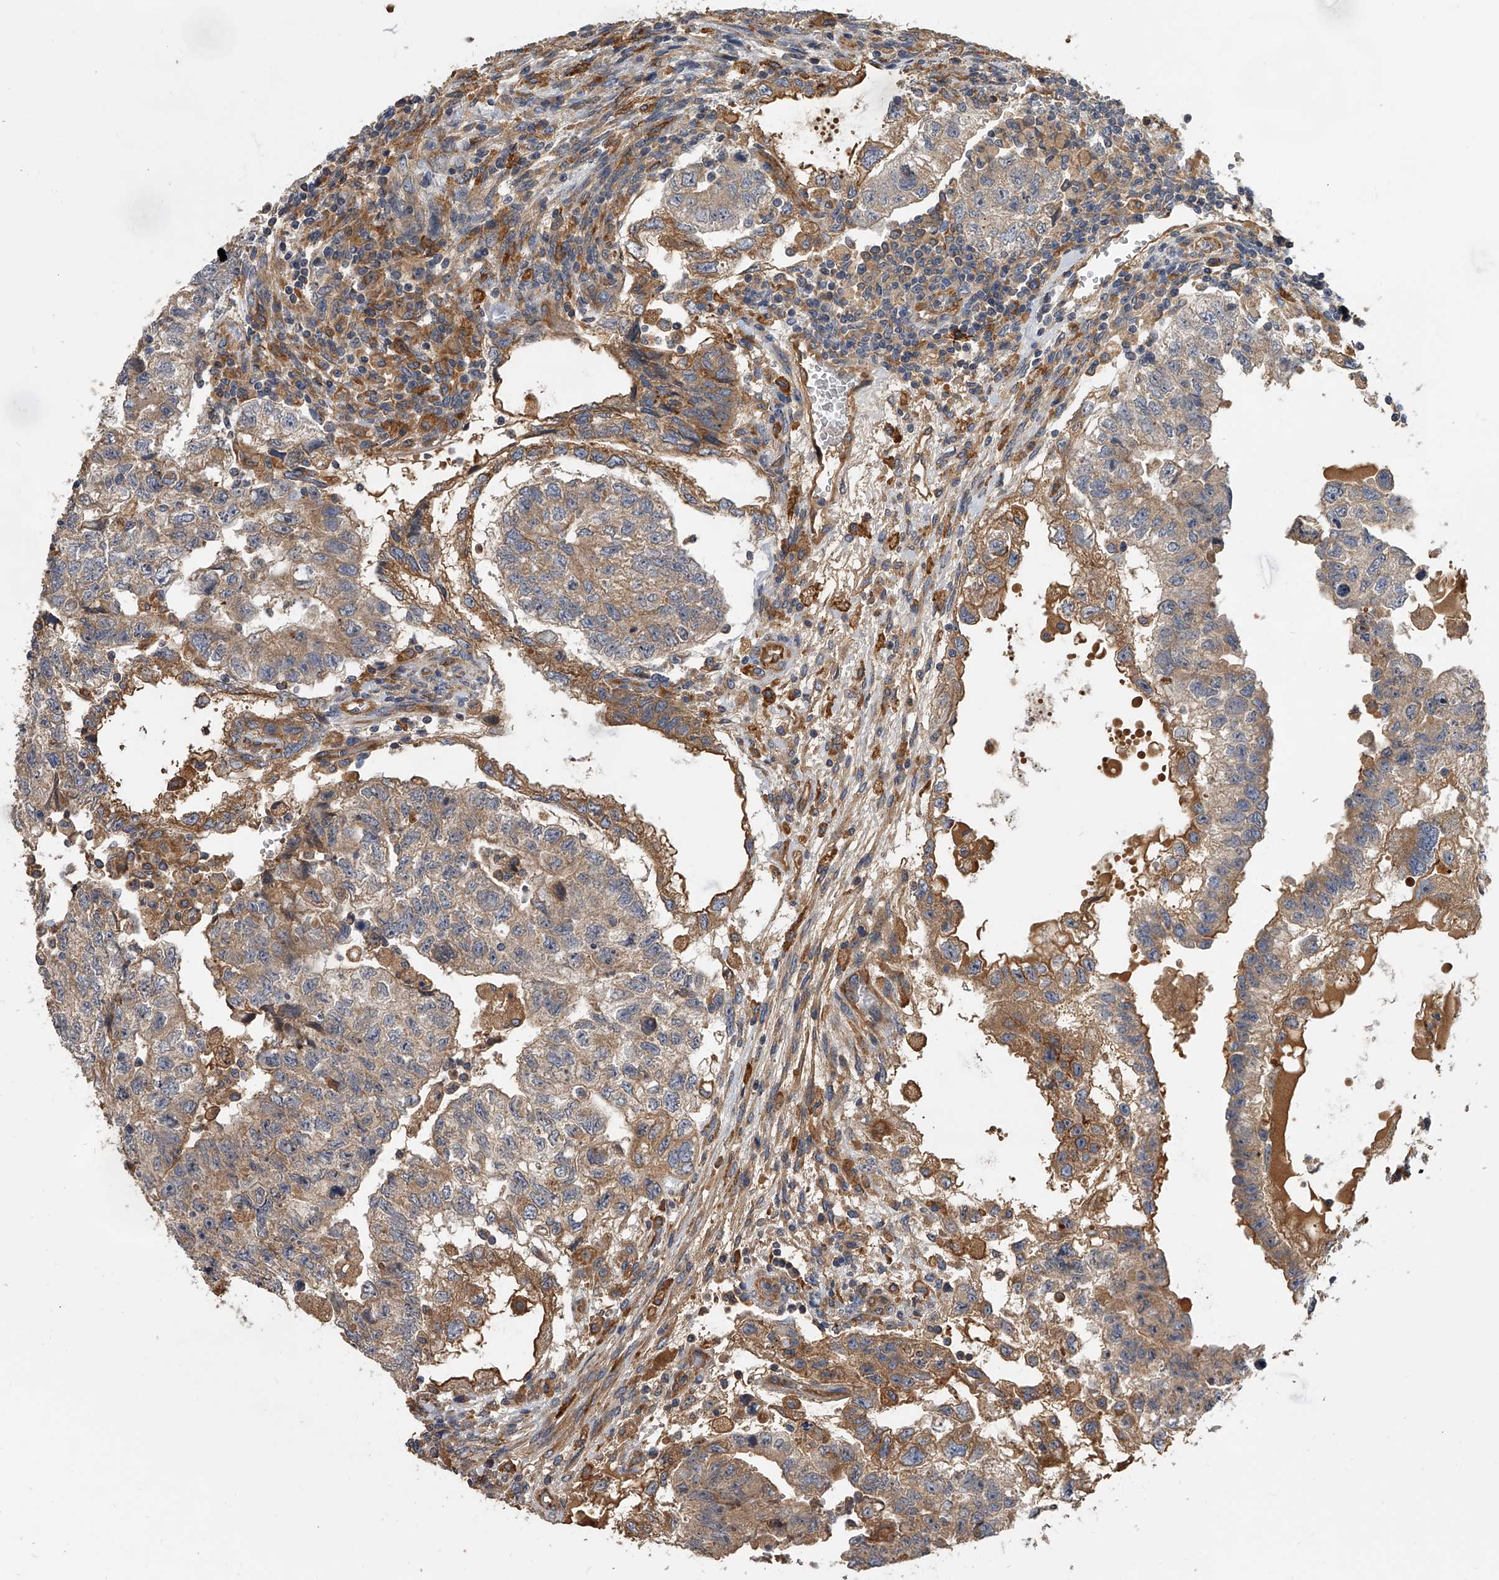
{"staining": {"intensity": "moderate", "quantity": "<25%", "location": "cytoplasmic/membranous"}, "tissue": "testis cancer", "cell_type": "Tumor cells", "image_type": "cancer", "snomed": [{"axis": "morphology", "description": "Carcinoma, Embryonal, NOS"}, {"axis": "topography", "description": "Testis"}], "caption": "This is a photomicrograph of immunohistochemistry staining of testis embryonal carcinoma, which shows moderate staining in the cytoplasmic/membranous of tumor cells.", "gene": "EXOC4", "patient": {"sex": "male", "age": 36}}